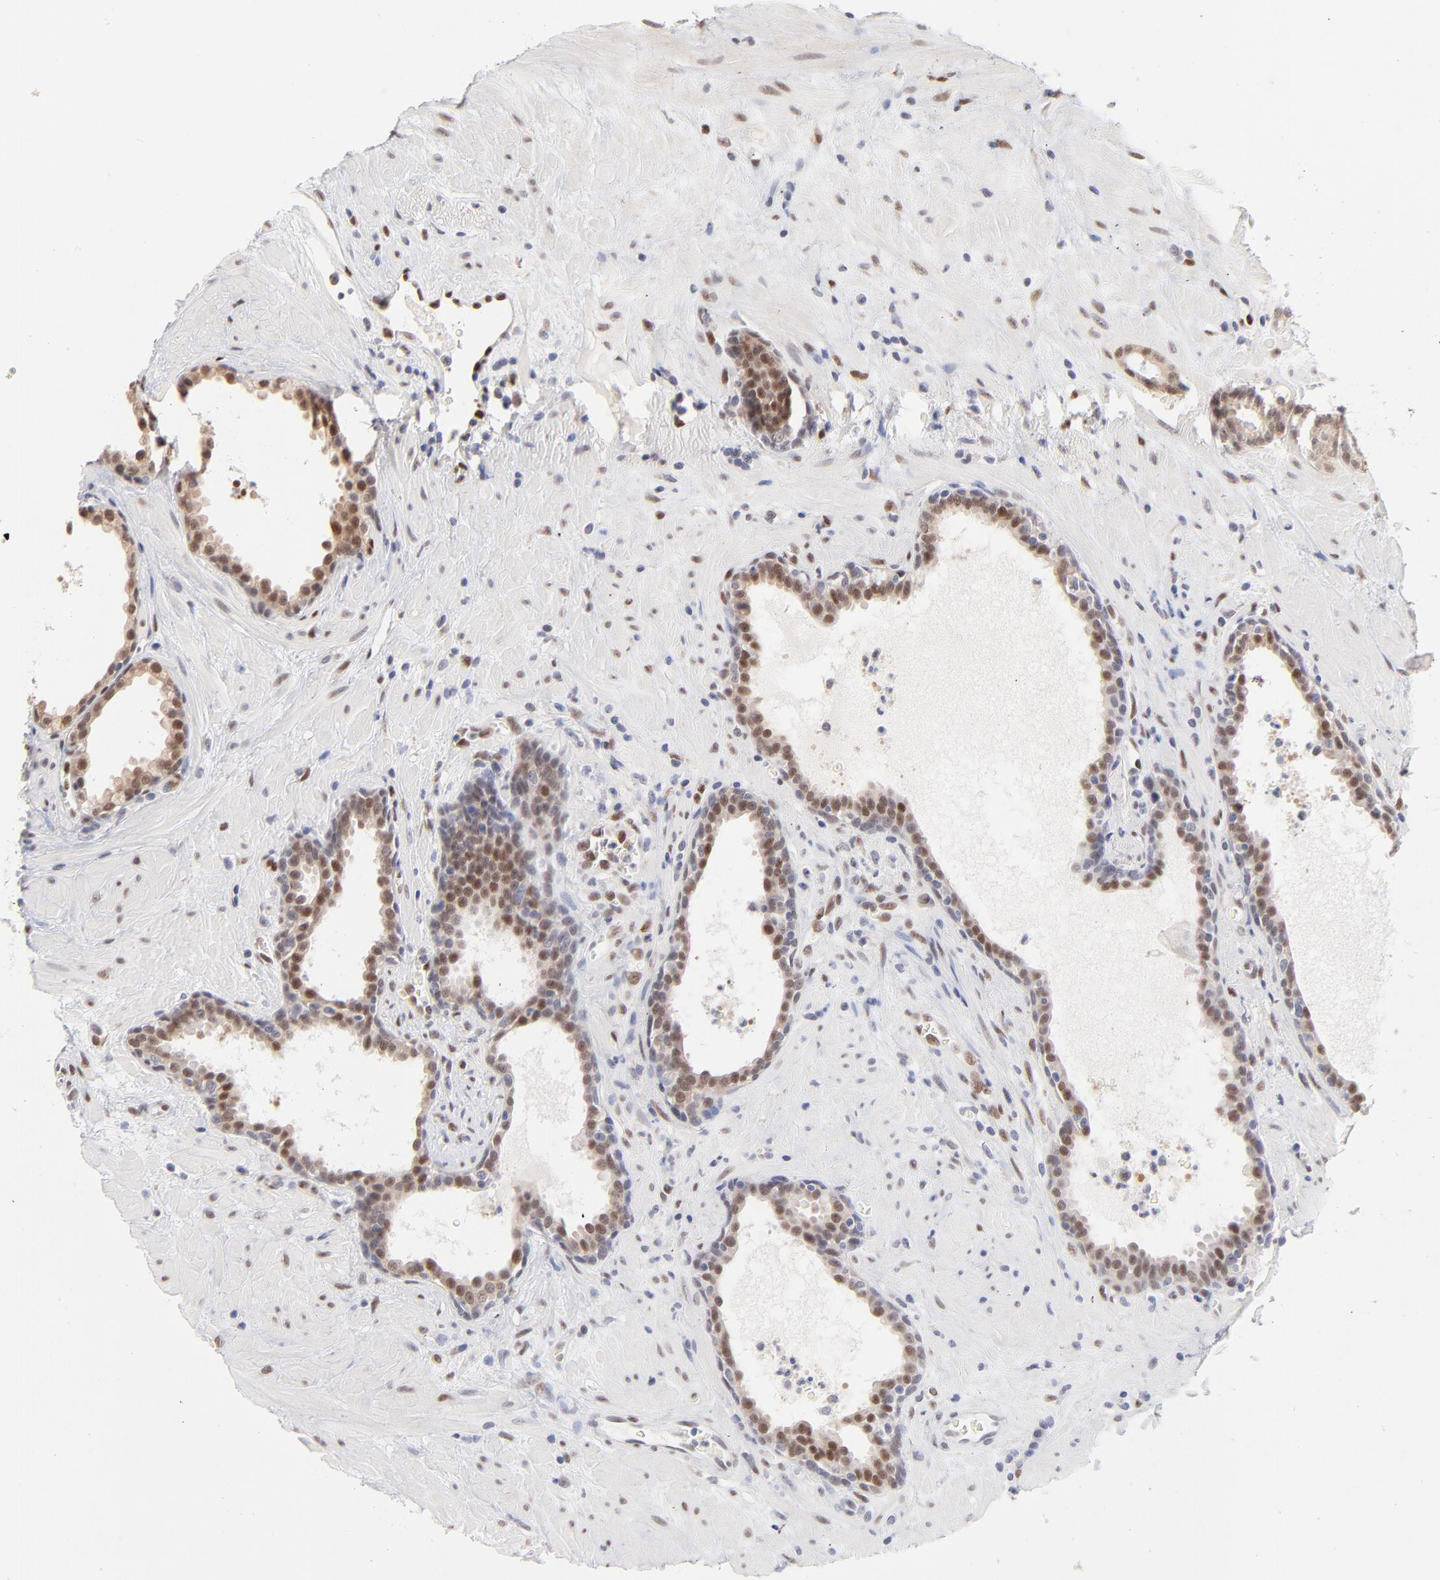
{"staining": {"intensity": "moderate", "quantity": "25%-75%", "location": "nuclear"}, "tissue": "prostate cancer", "cell_type": "Tumor cells", "image_type": "cancer", "snomed": [{"axis": "morphology", "description": "Adenocarcinoma, Low grade"}, {"axis": "topography", "description": "Prostate"}], "caption": "Low-grade adenocarcinoma (prostate) tissue displays moderate nuclear expression in about 25%-75% of tumor cells", "gene": "STAT3", "patient": {"sex": "male", "age": 57}}